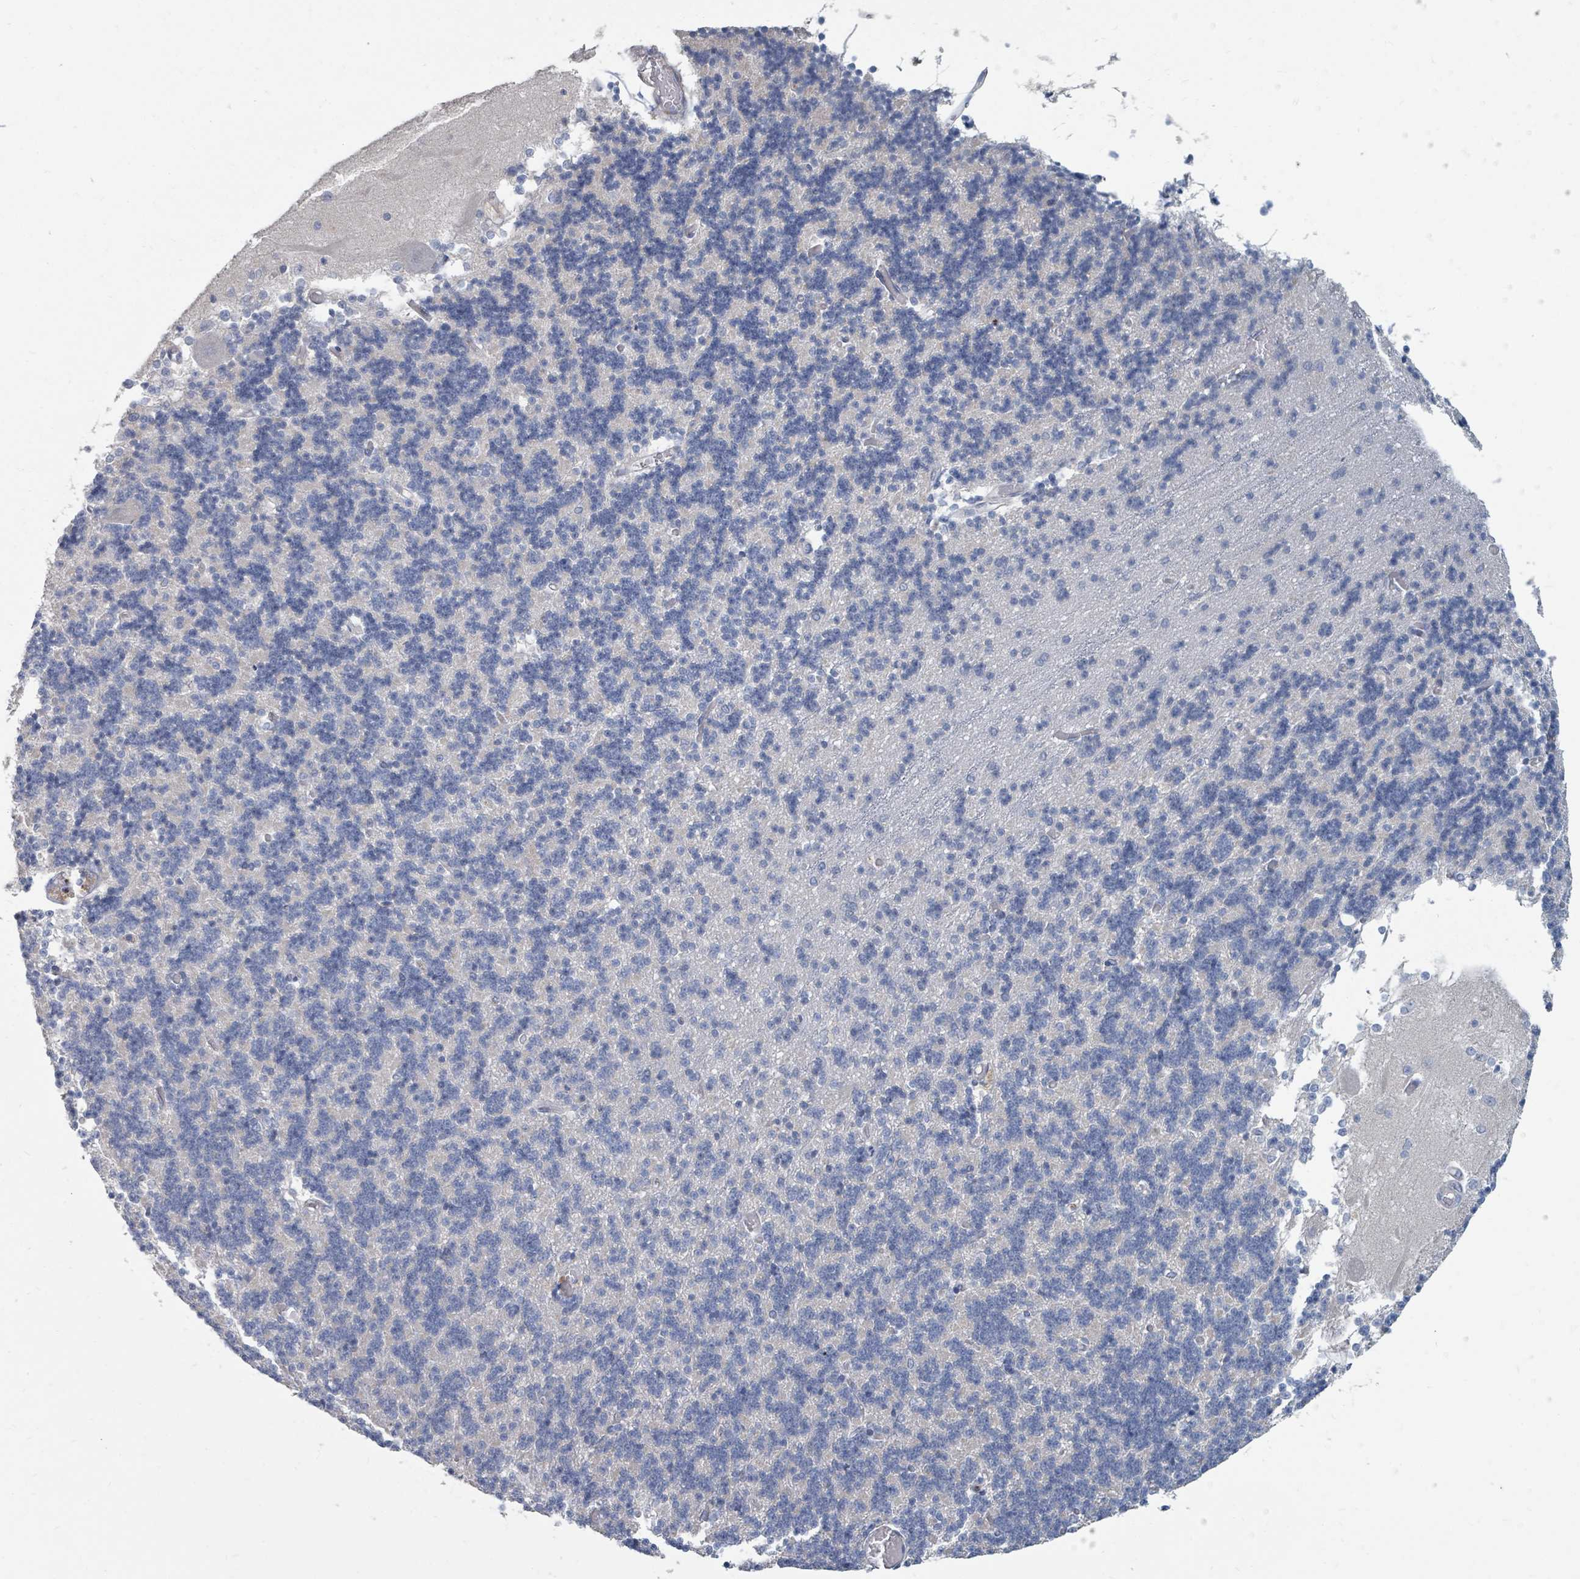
{"staining": {"intensity": "negative", "quantity": "none", "location": "none"}, "tissue": "cerebellum", "cell_type": "Cells in granular layer", "image_type": "normal", "snomed": [{"axis": "morphology", "description": "Normal tissue, NOS"}, {"axis": "topography", "description": "Cerebellum"}], "caption": "Protein analysis of unremarkable cerebellum displays no significant staining in cells in granular layer. (DAB (3,3'-diaminobenzidine) immunohistochemistry, high magnification).", "gene": "ARGFX", "patient": {"sex": "male", "age": 37}}